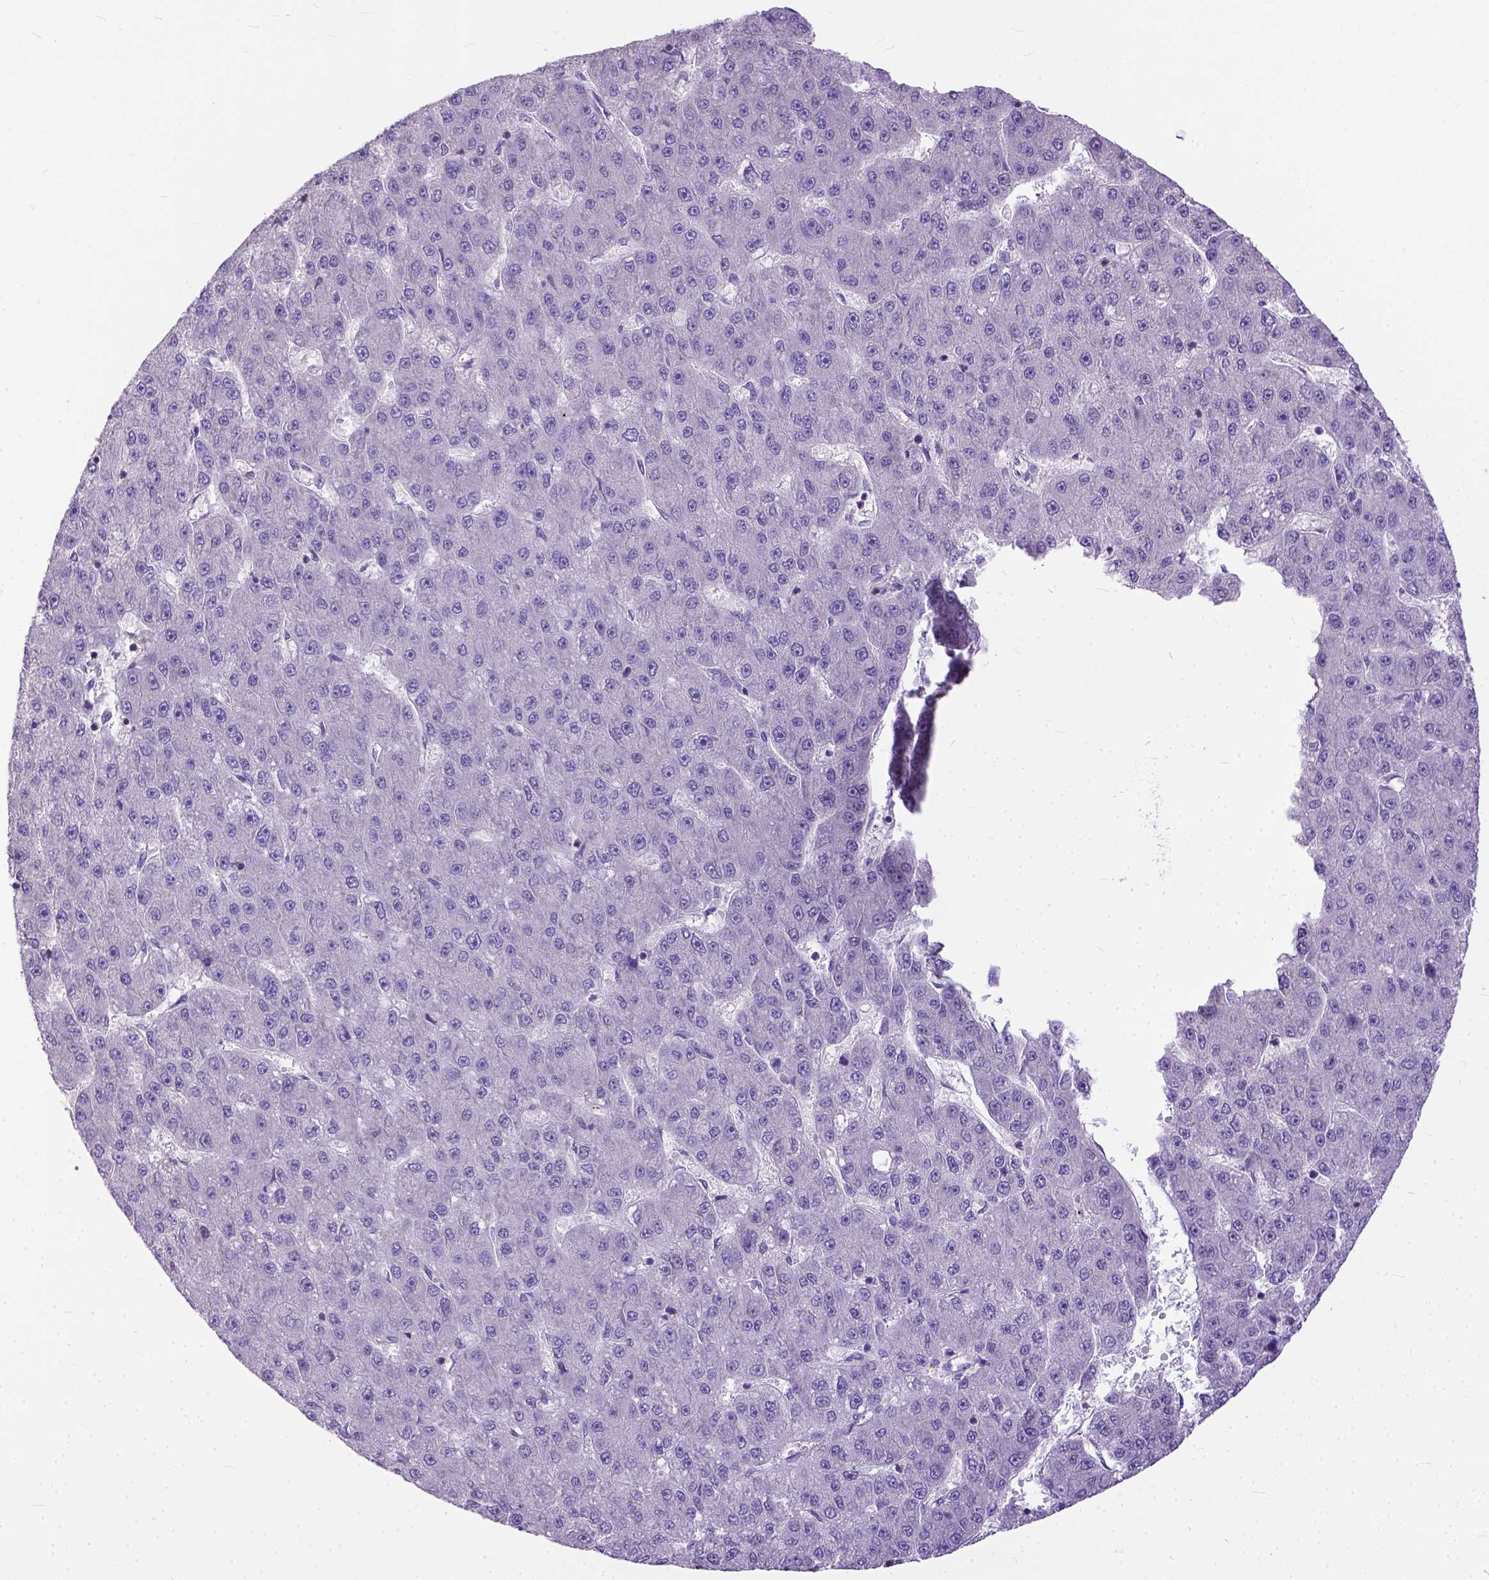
{"staining": {"intensity": "negative", "quantity": "none", "location": "none"}, "tissue": "liver cancer", "cell_type": "Tumor cells", "image_type": "cancer", "snomed": [{"axis": "morphology", "description": "Carcinoma, Hepatocellular, NOS"}, {"axis": "topography", "description": "Liver"}], "caption": "This photomicrograph is of liver cancer stained with IHC to label a protein in brown with the nuclei are counter-stained blue. There is no positivity in tumor cells. Brightfield microscopy of immunohistochemistry (IHC) stained with DAB (brown) and hematoxylin (blue), captured at high magnification.", "gene": "BANF2", "patient": {"sex": "male", "age": 67}}